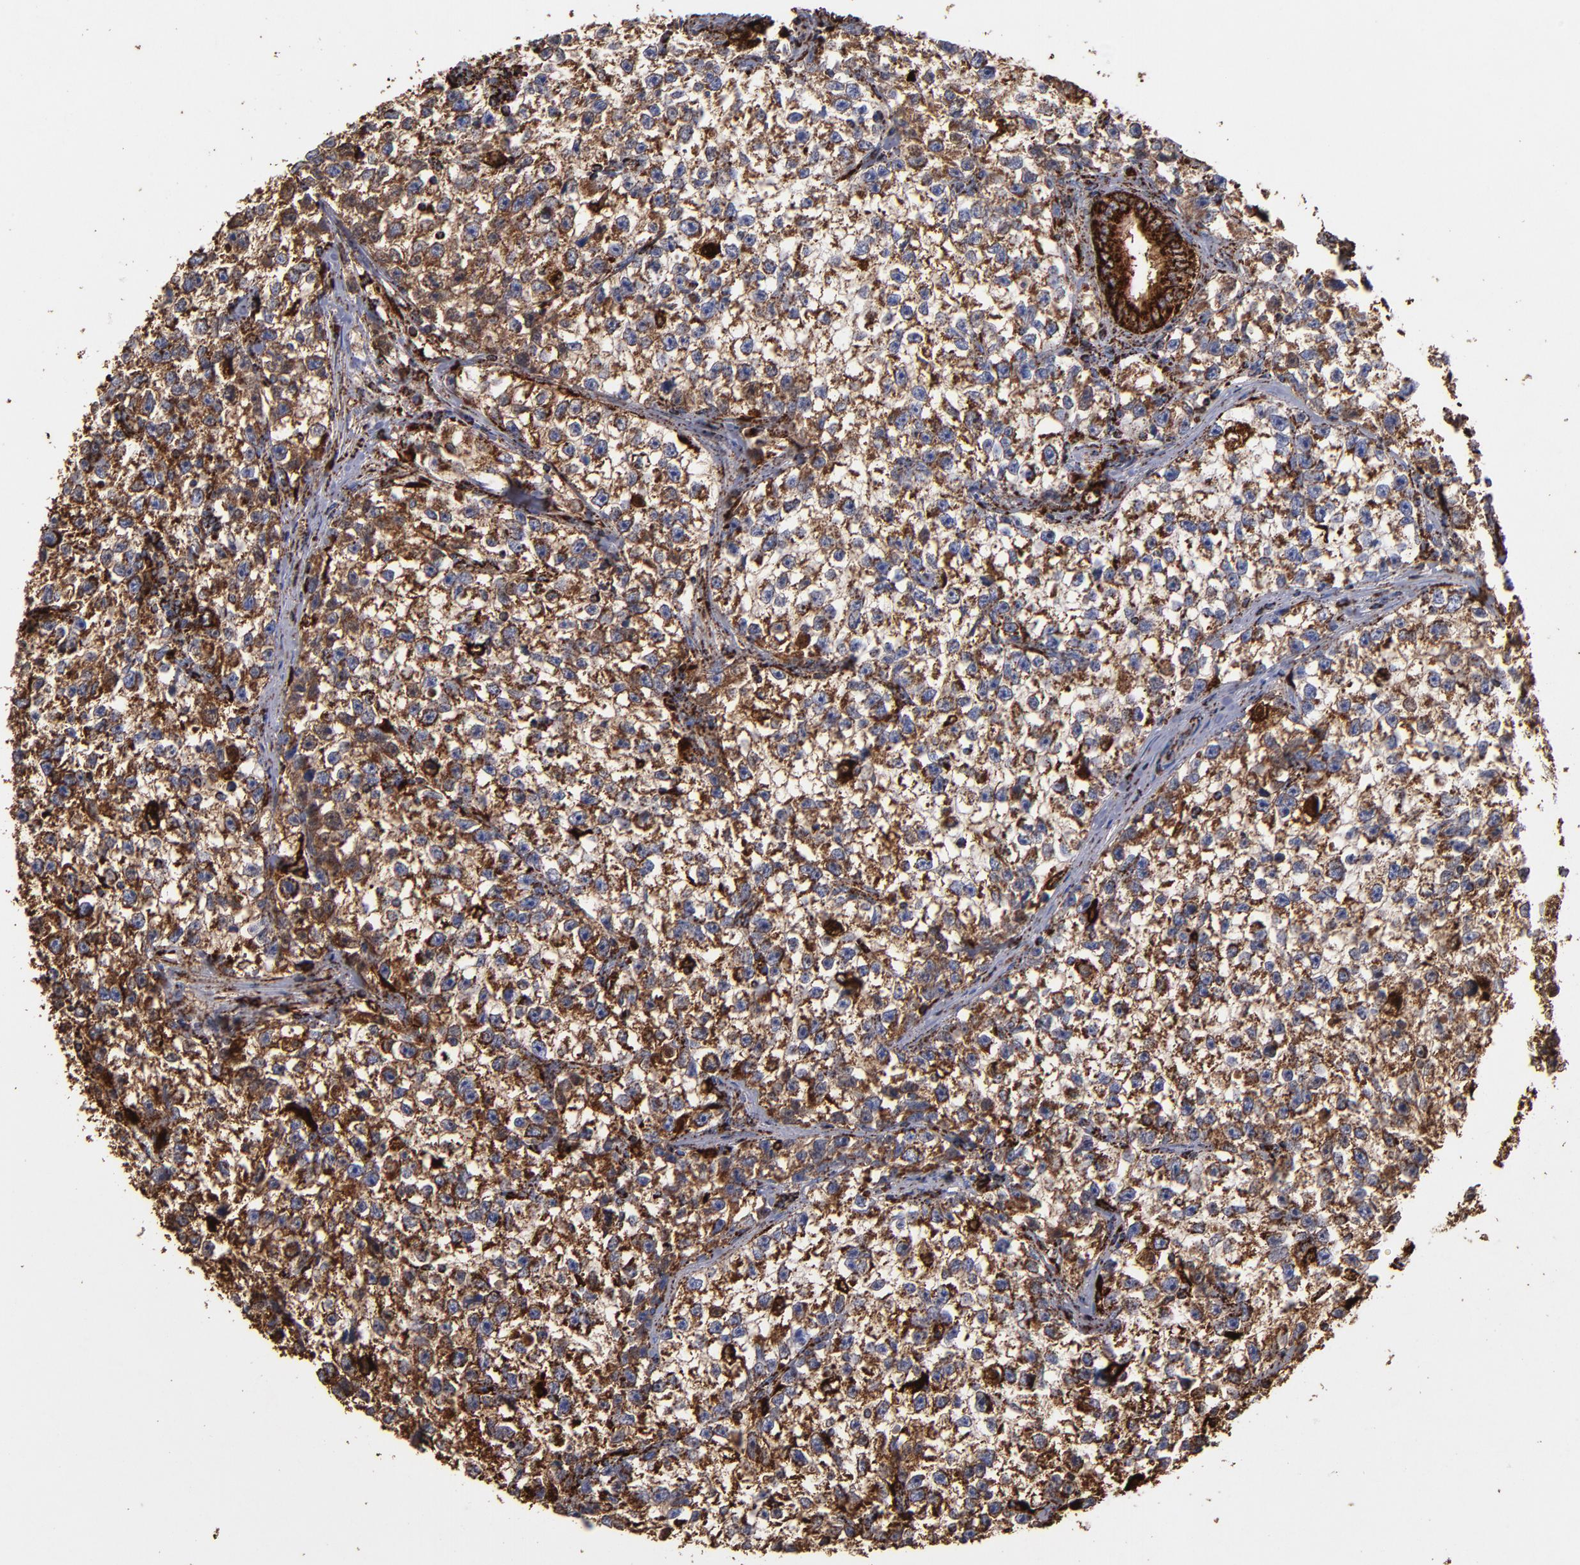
{"staining": {"intensity": "strong", "quantity": ">75%", "location": "cytoplasmic/membranous"}, "tissue": "testis cancer", "cell_type": "Tumor cells", "image_type": "cancer", "snomed": [{"axis": "morphology", "description": "Seminoma, NOS"}, {"axis": "morphology", "description": "Carcinoma, Embryonal, NOS"}, {"axis": "topography", "description": "Testis"}], "caption": "Immunohistochemical staining of testis embryonal carcinoma demonstrates high levels of strong cytoplasmic/membranous protein staining in approximately >75% of tumor cells.", "gene": "SOD2", "patient": {"sex": "male", "age": 30}}